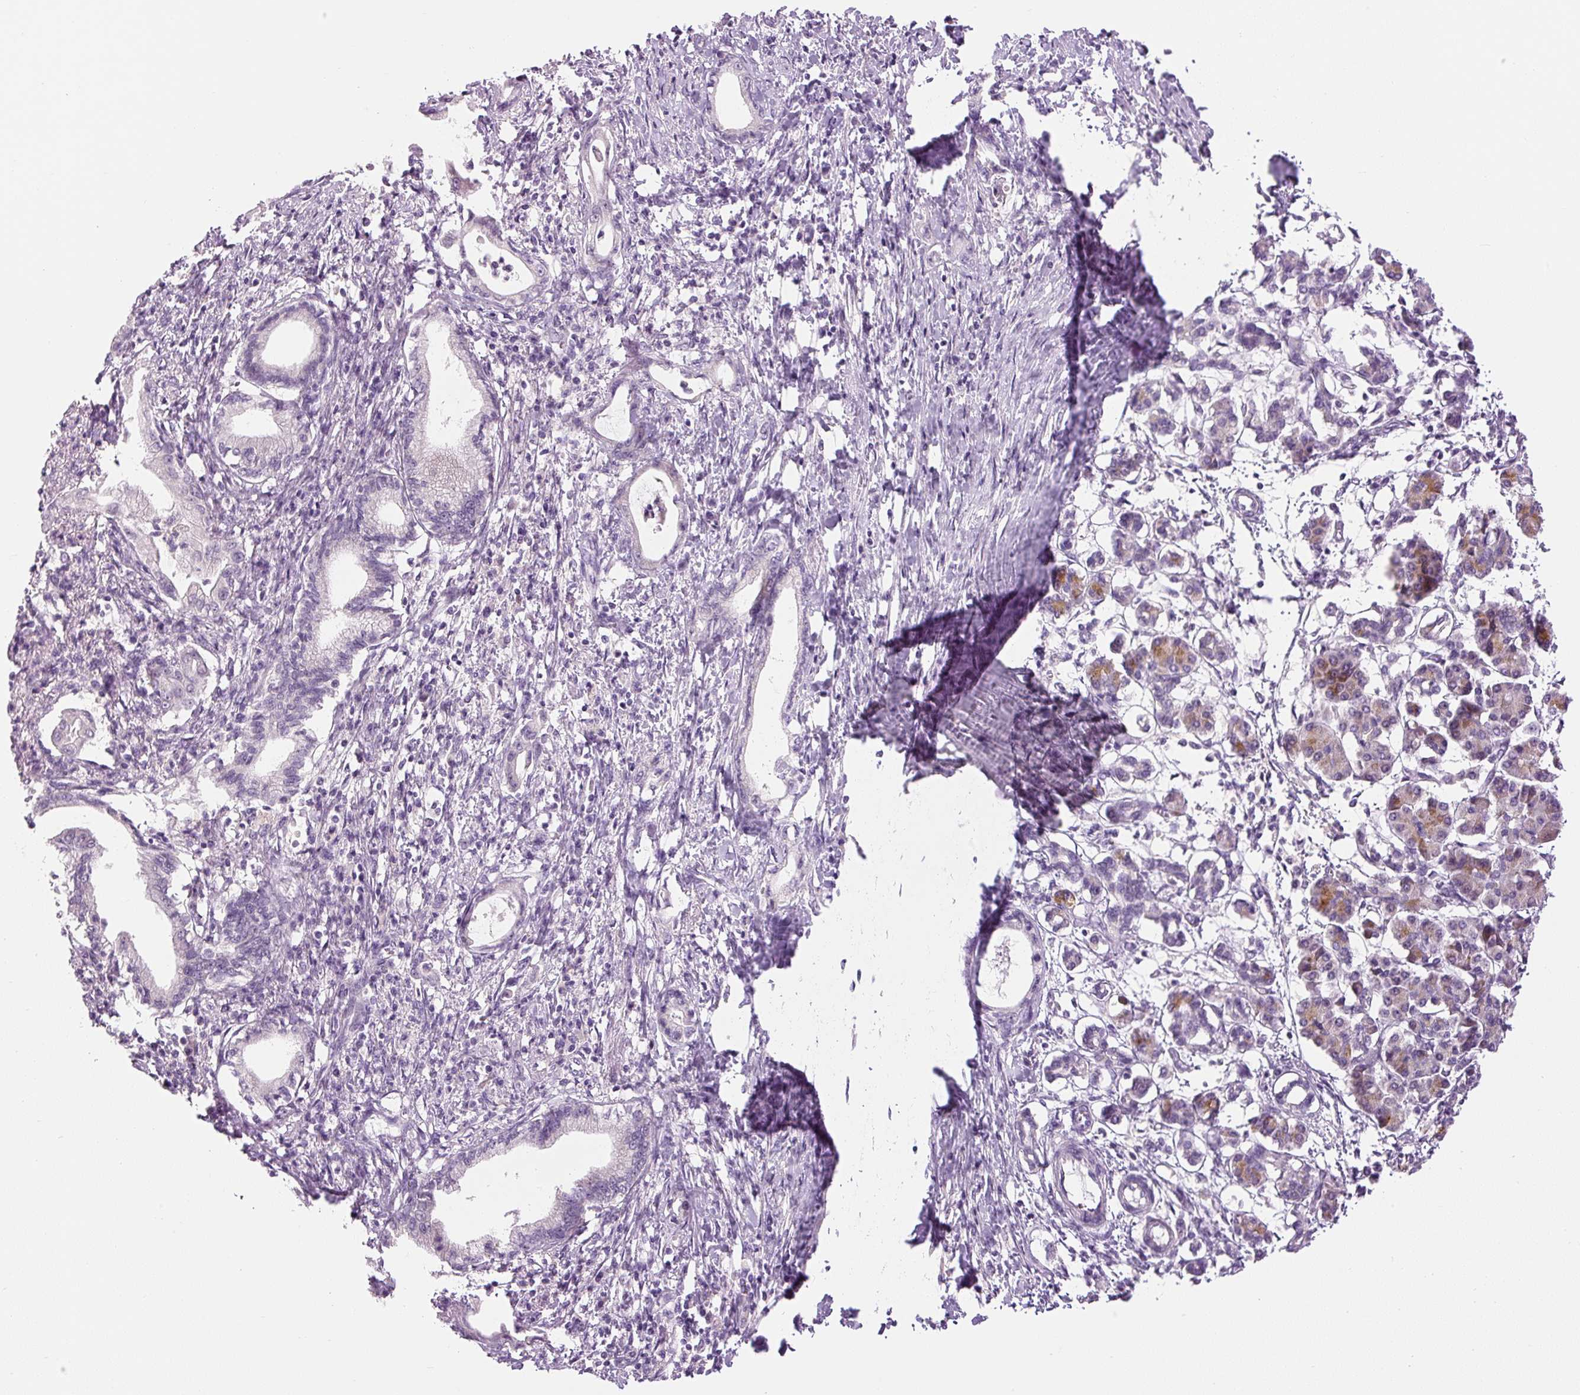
{"staining": {"intensity": "negative", "quantity": "none", "location": "none"}, "tissue": "pancreatic cancer", "cell_type": "Tumor cells", "image_type": "cancer", "snomed": [{"axis": "morphology", "description": "Adenocarcinoma, NOS"}, {"axis": "topography", "description": "Pancreas"}], "caption": "The immunohistochemistry (IHC) histopathology image has no significant staining in tumor cells of pancreatic cancer (adenocarcinoma) tissue.", "gene": "FABP7", "patient": {"sex": "female", "age": 55}}